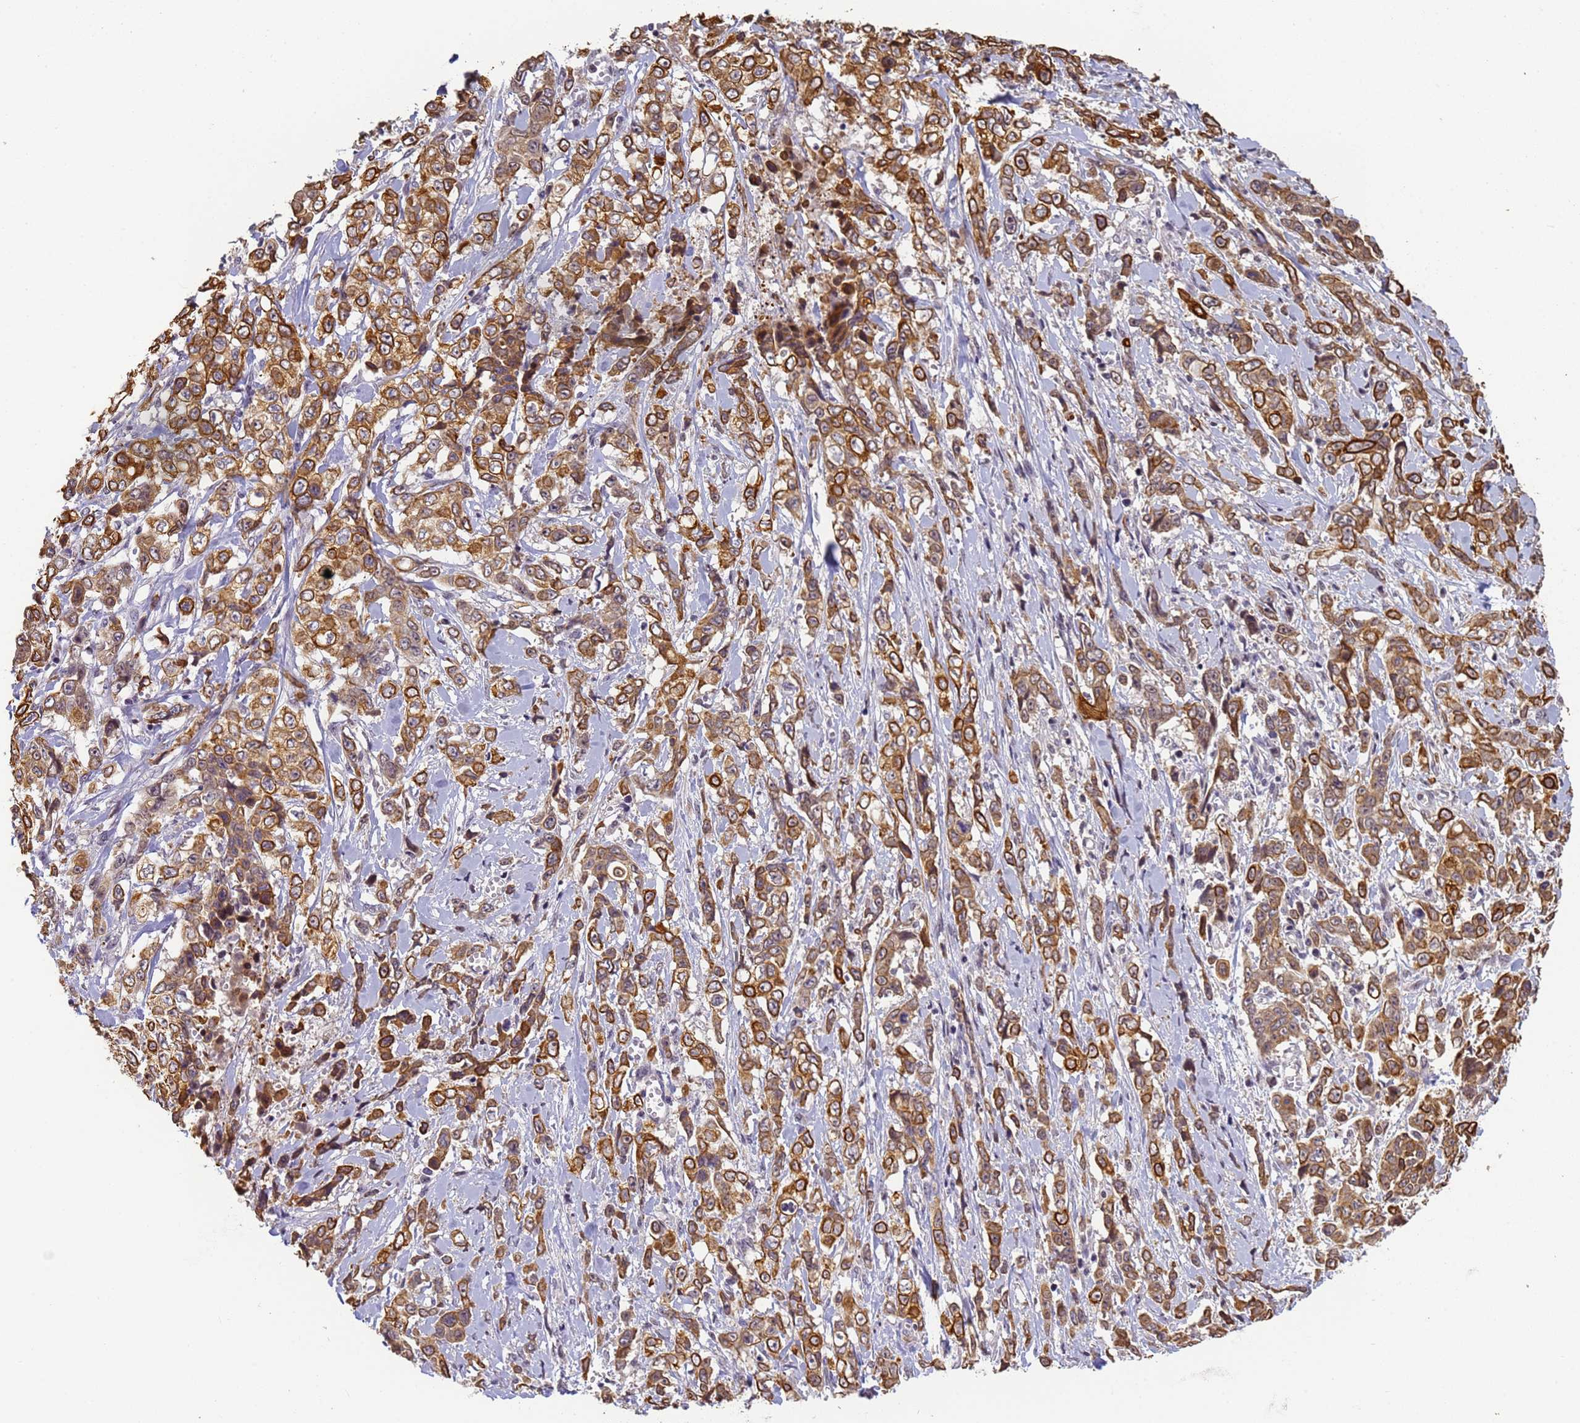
{"staining": {"intensity": "strong", "quantity": ">75%", "location": "cytoplasmic/membranous"}, "tissue": "stomach cancer", "cell_type": "Tumor cells", "image_type": "cancer", "snomed": [{"axis": "morphology", "description": "Adenocarcinoma, NOS"}, {"axis": "topography", "description": "Stomach, upper"}], "caption": "Protein staining of stomach cancer (adenocarcinoma) tissue reveals strong cytoplasmic/membranous staining in approximately >75% of tumor cells.", "gene": "VWA3A", "patient": {"sex": "male", "age": 62}}